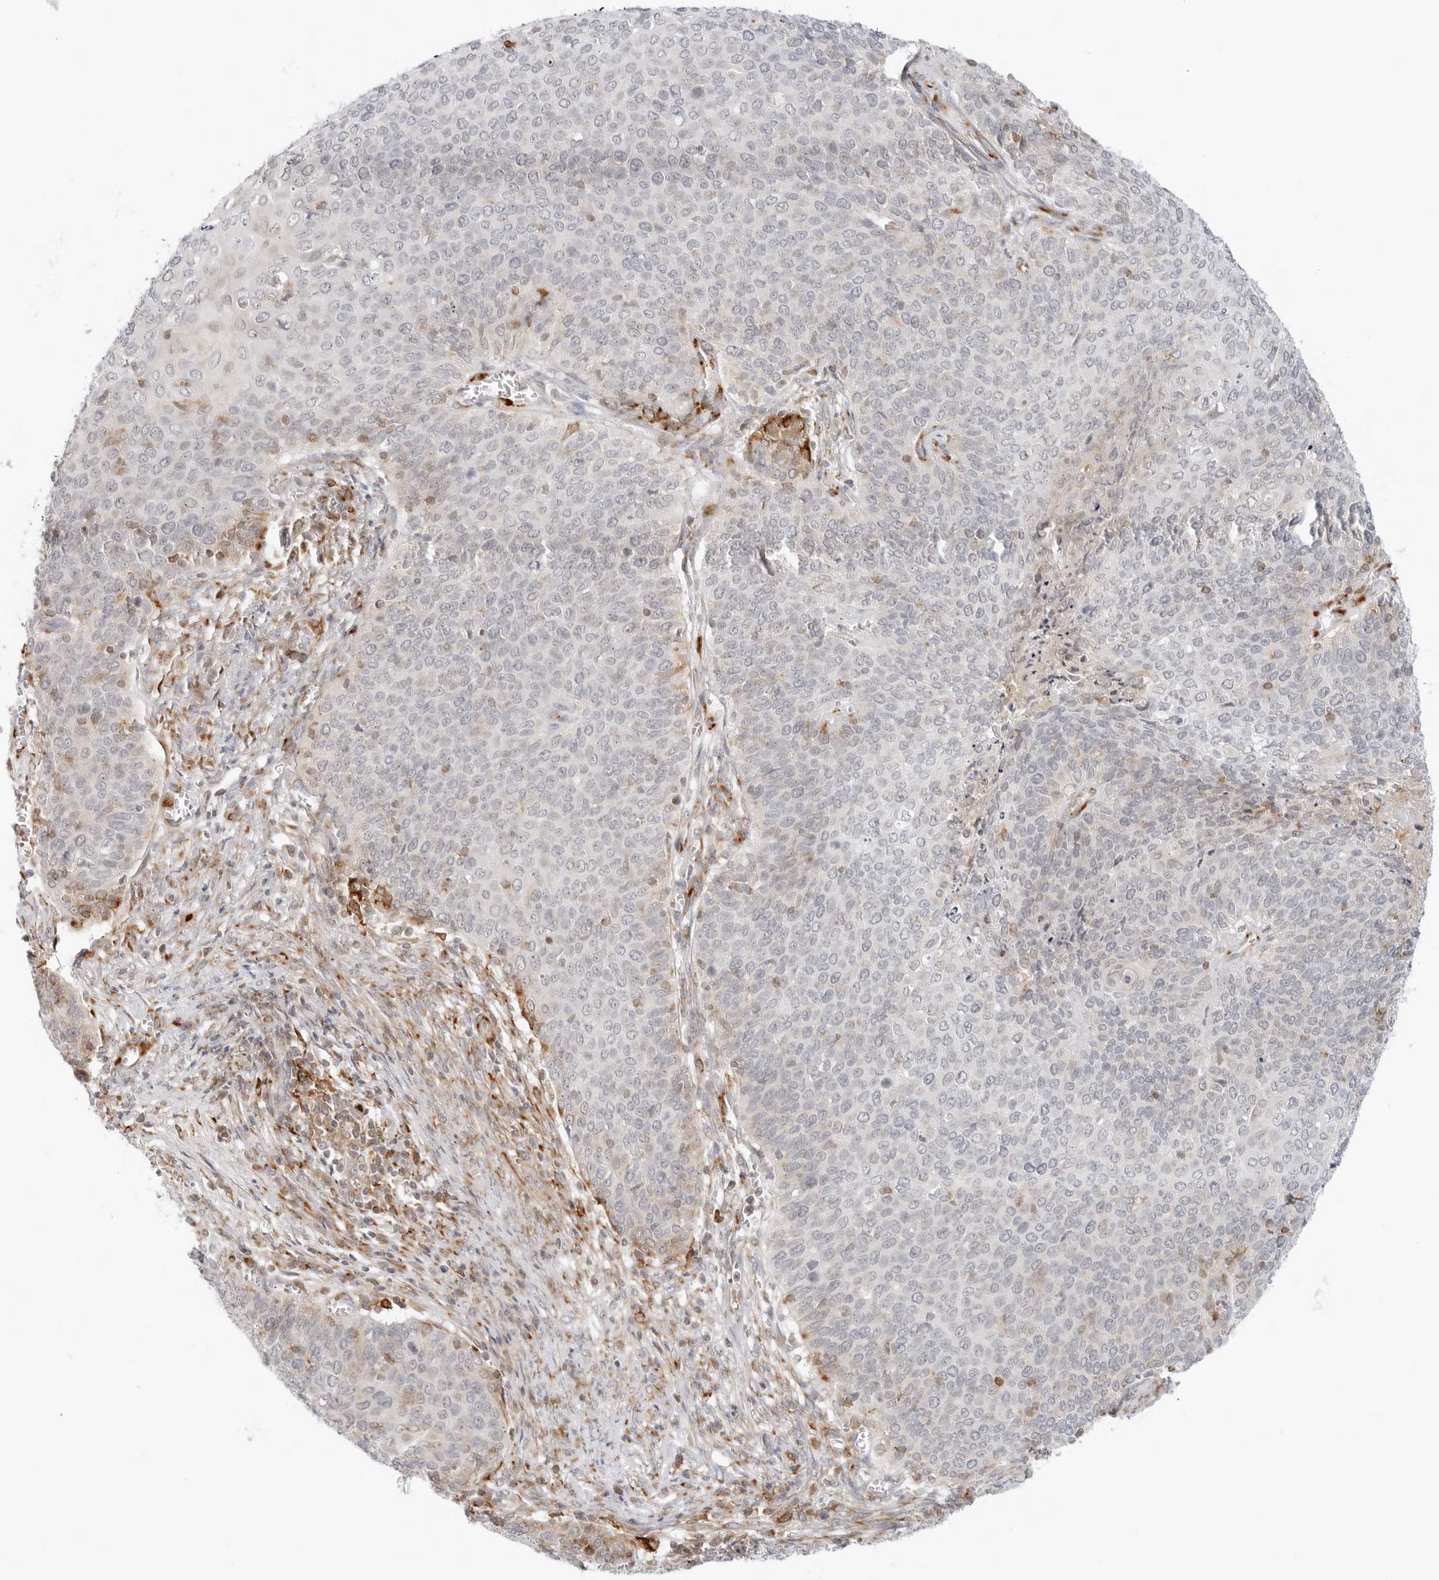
{"staining": {"intensity": "negative", "quantity": "none", "location": "none"}, "tissue": "cervical cancer", "cell_type": "Tumor cells", "image_type": "cancer", "snomed": [{"axis": "morphology", "description": "Squamous cell carcinoma, NOS"}, {"axis": "topography", "description": "Cervix"}], "caption": "A high-resolution micrograph shows immunohistochemistry staining of cervical squamous cell carcinoma, which displays no significant positivity in tumor cells.", "gene": "C1QTNF1", "patient": {"sex": "female", "age": 39}}